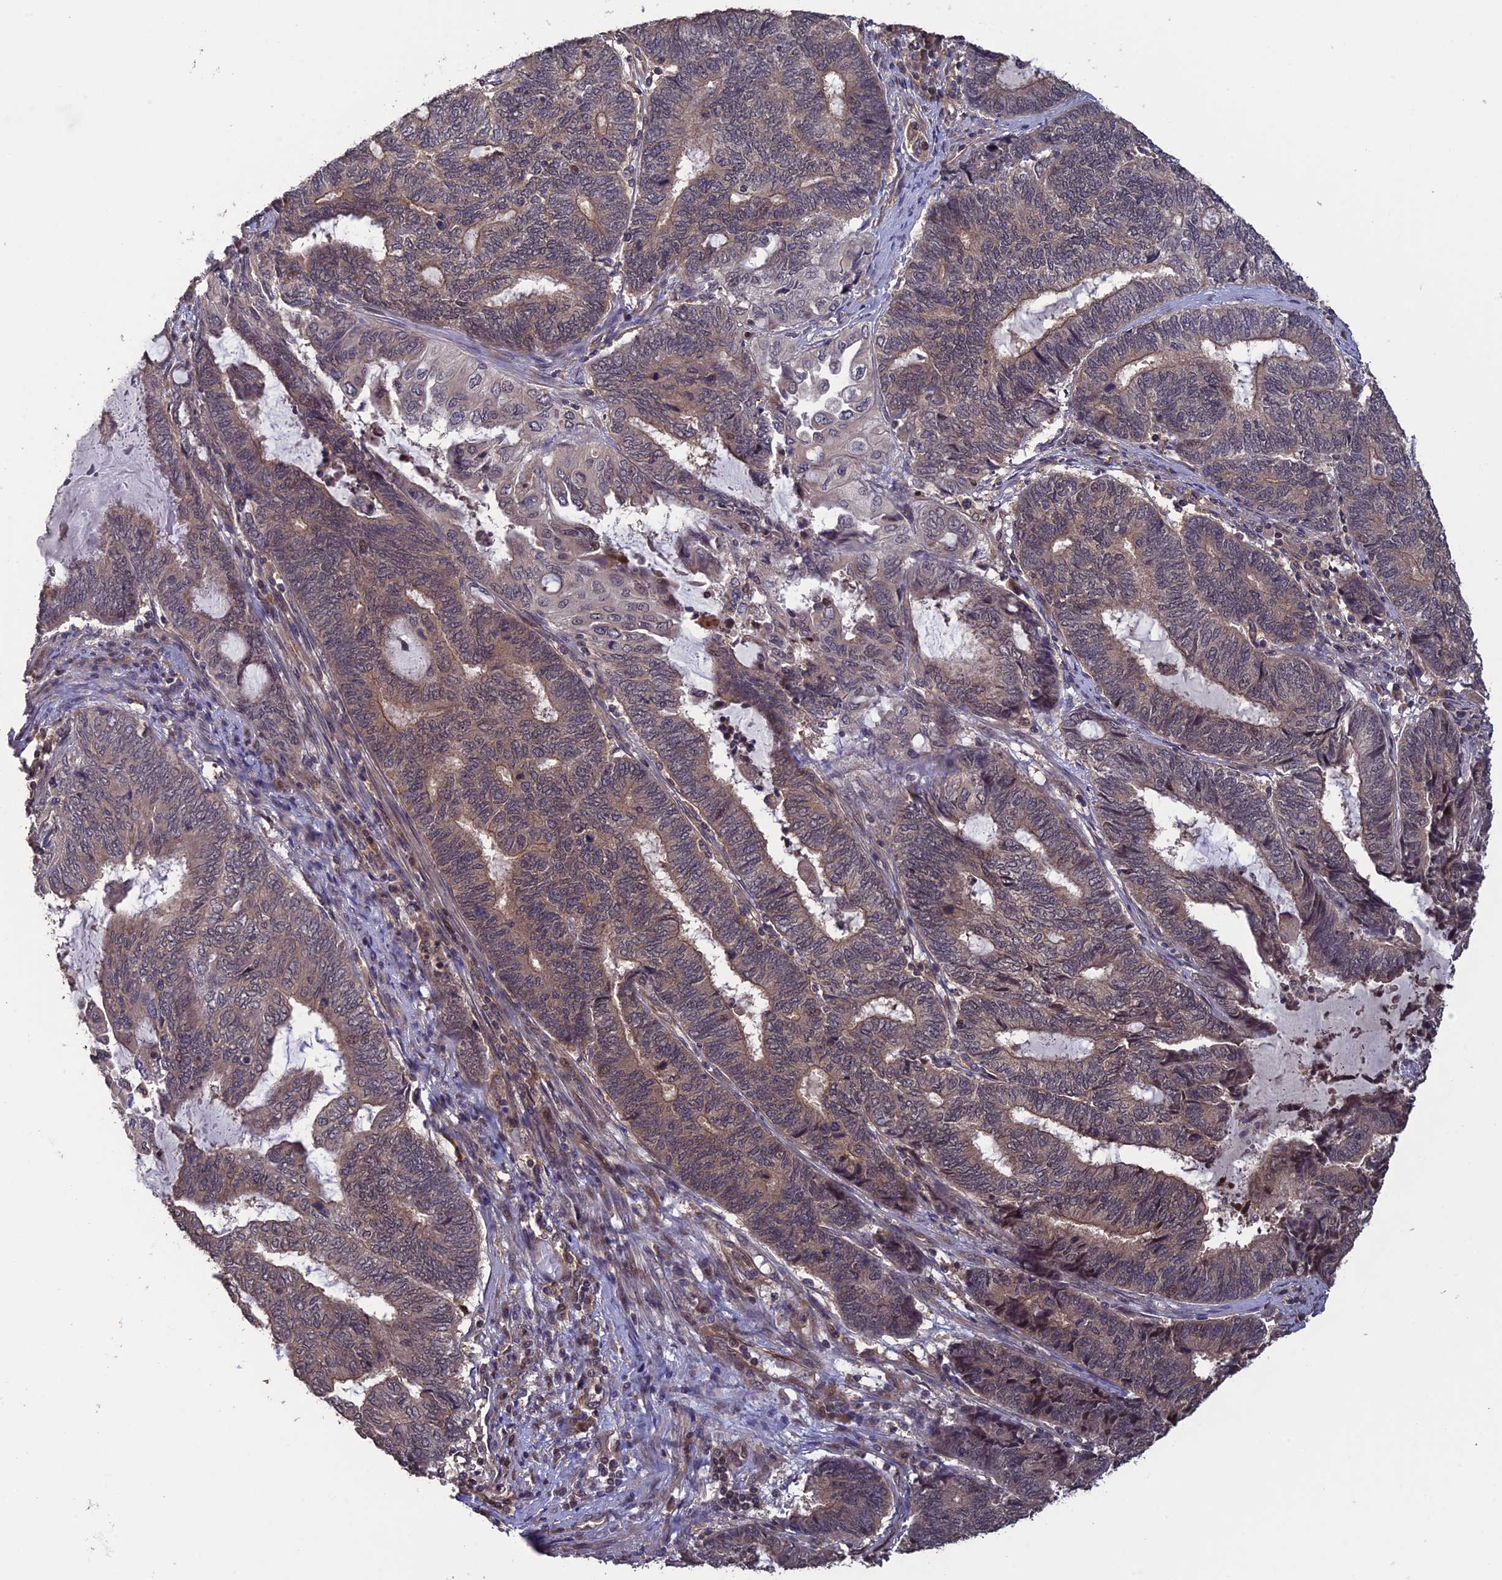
{"staining": {"intensity": "weak", "quantity": ">75%", "location": "cytoplasmic/membranous"}, "tissue": "endometrial cancer", "cell_type": "Tumor cells", "image_type": "cancer", "snomed": [{"axis": "morphology", "description": "Adenocarcinoma, NOS"}, {"axis": "topography", "description": "Uterus"}, {"axis": "topography", "description": "Endometrium"}], "caption": "Weak cytoplasmic/membranous staining is identified in about >75% of tumor cells in endometrial adenocarcinoma.", "gene": "LIN37", "patient": {"sex": "female", "age": 70}}